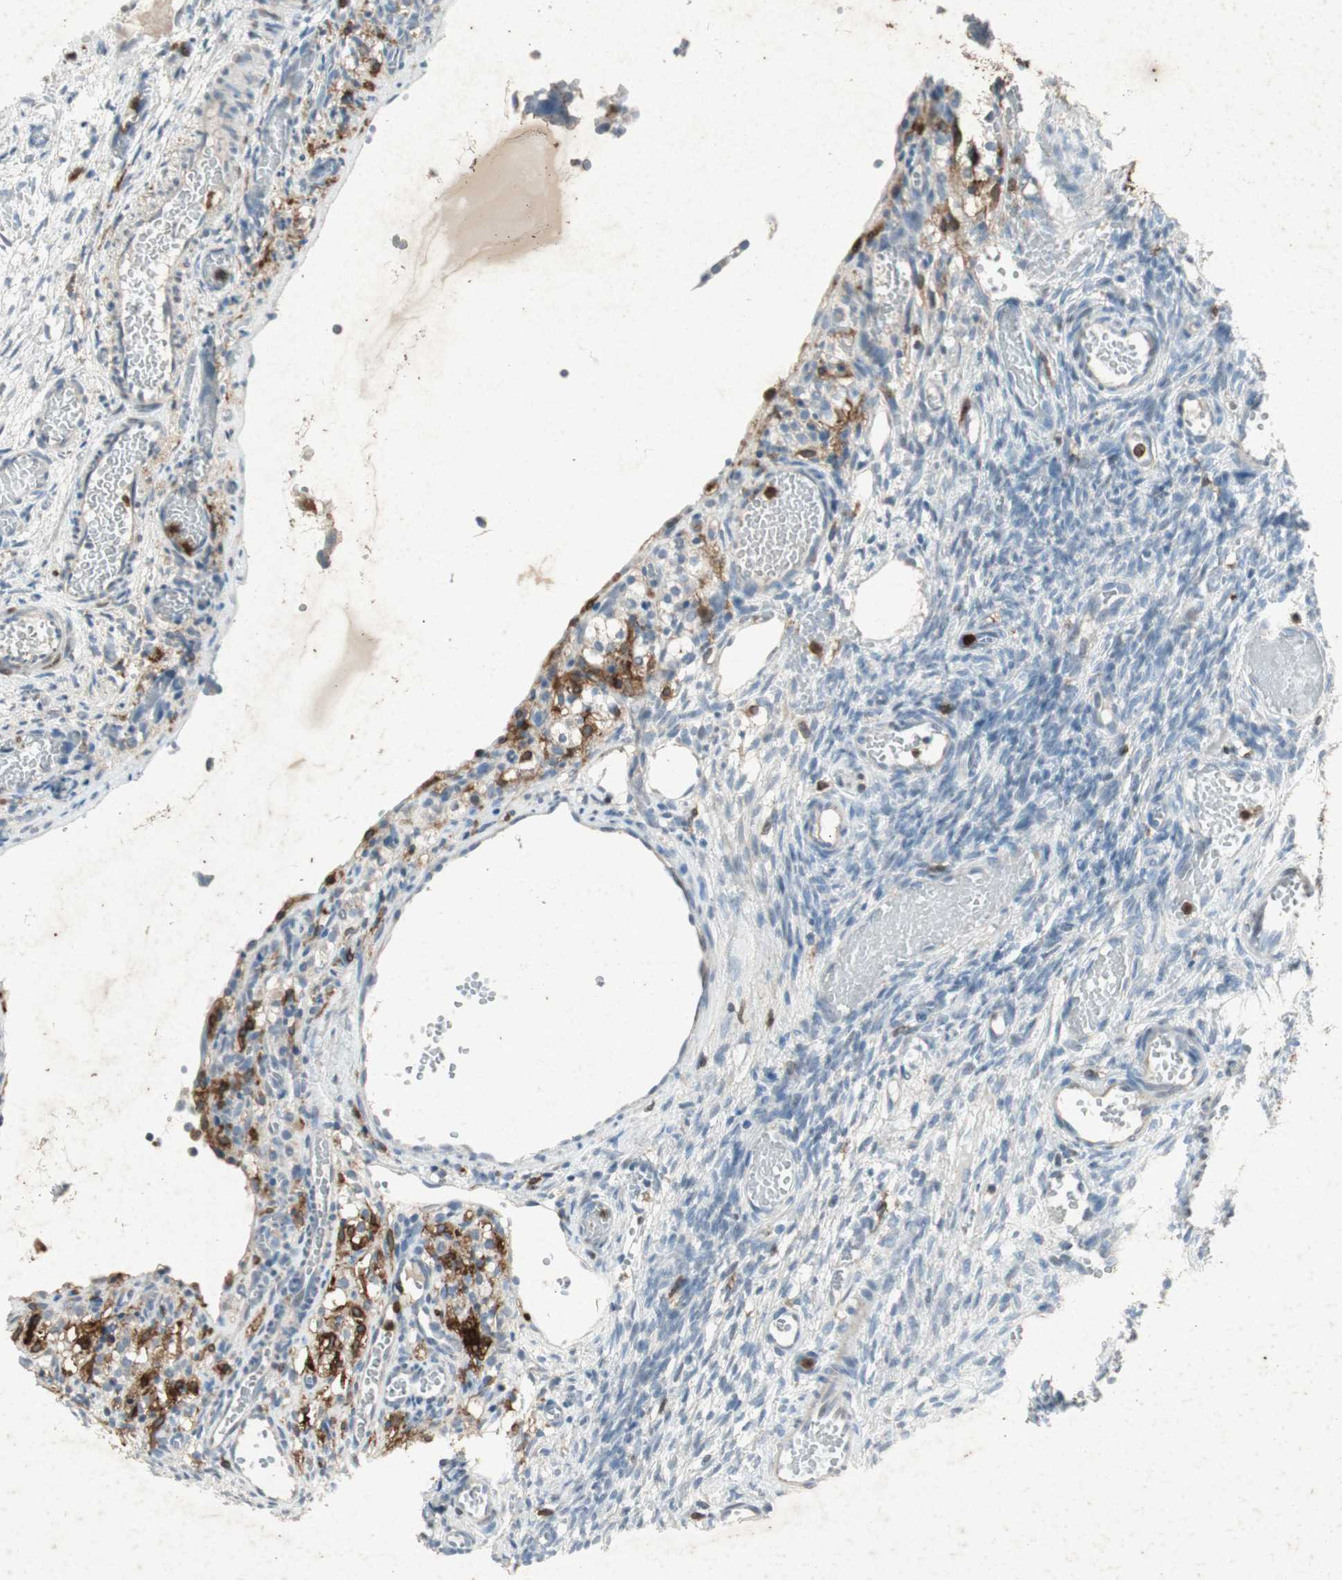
{"staining": {"intensity": "negative", "quantity": "none", "location": "none"}, "tissue": "ovary", "cell_type": "Ovarian stroma cells", "image_type": "normal", "snomed": [{"axis": "morphology", "description": "Normal tissue, NOS"}, {"axis": "topography", "description": "Ovary"}], "caption": "High magnification brightfield microscopy of benign ovary stained with DAB (brown) and counterstained with hematoxylin (blue): ovarian stroma cells show no significant positivity.", "gene": "TYROBP", "patient": {"sex": "female", "age": 35}}